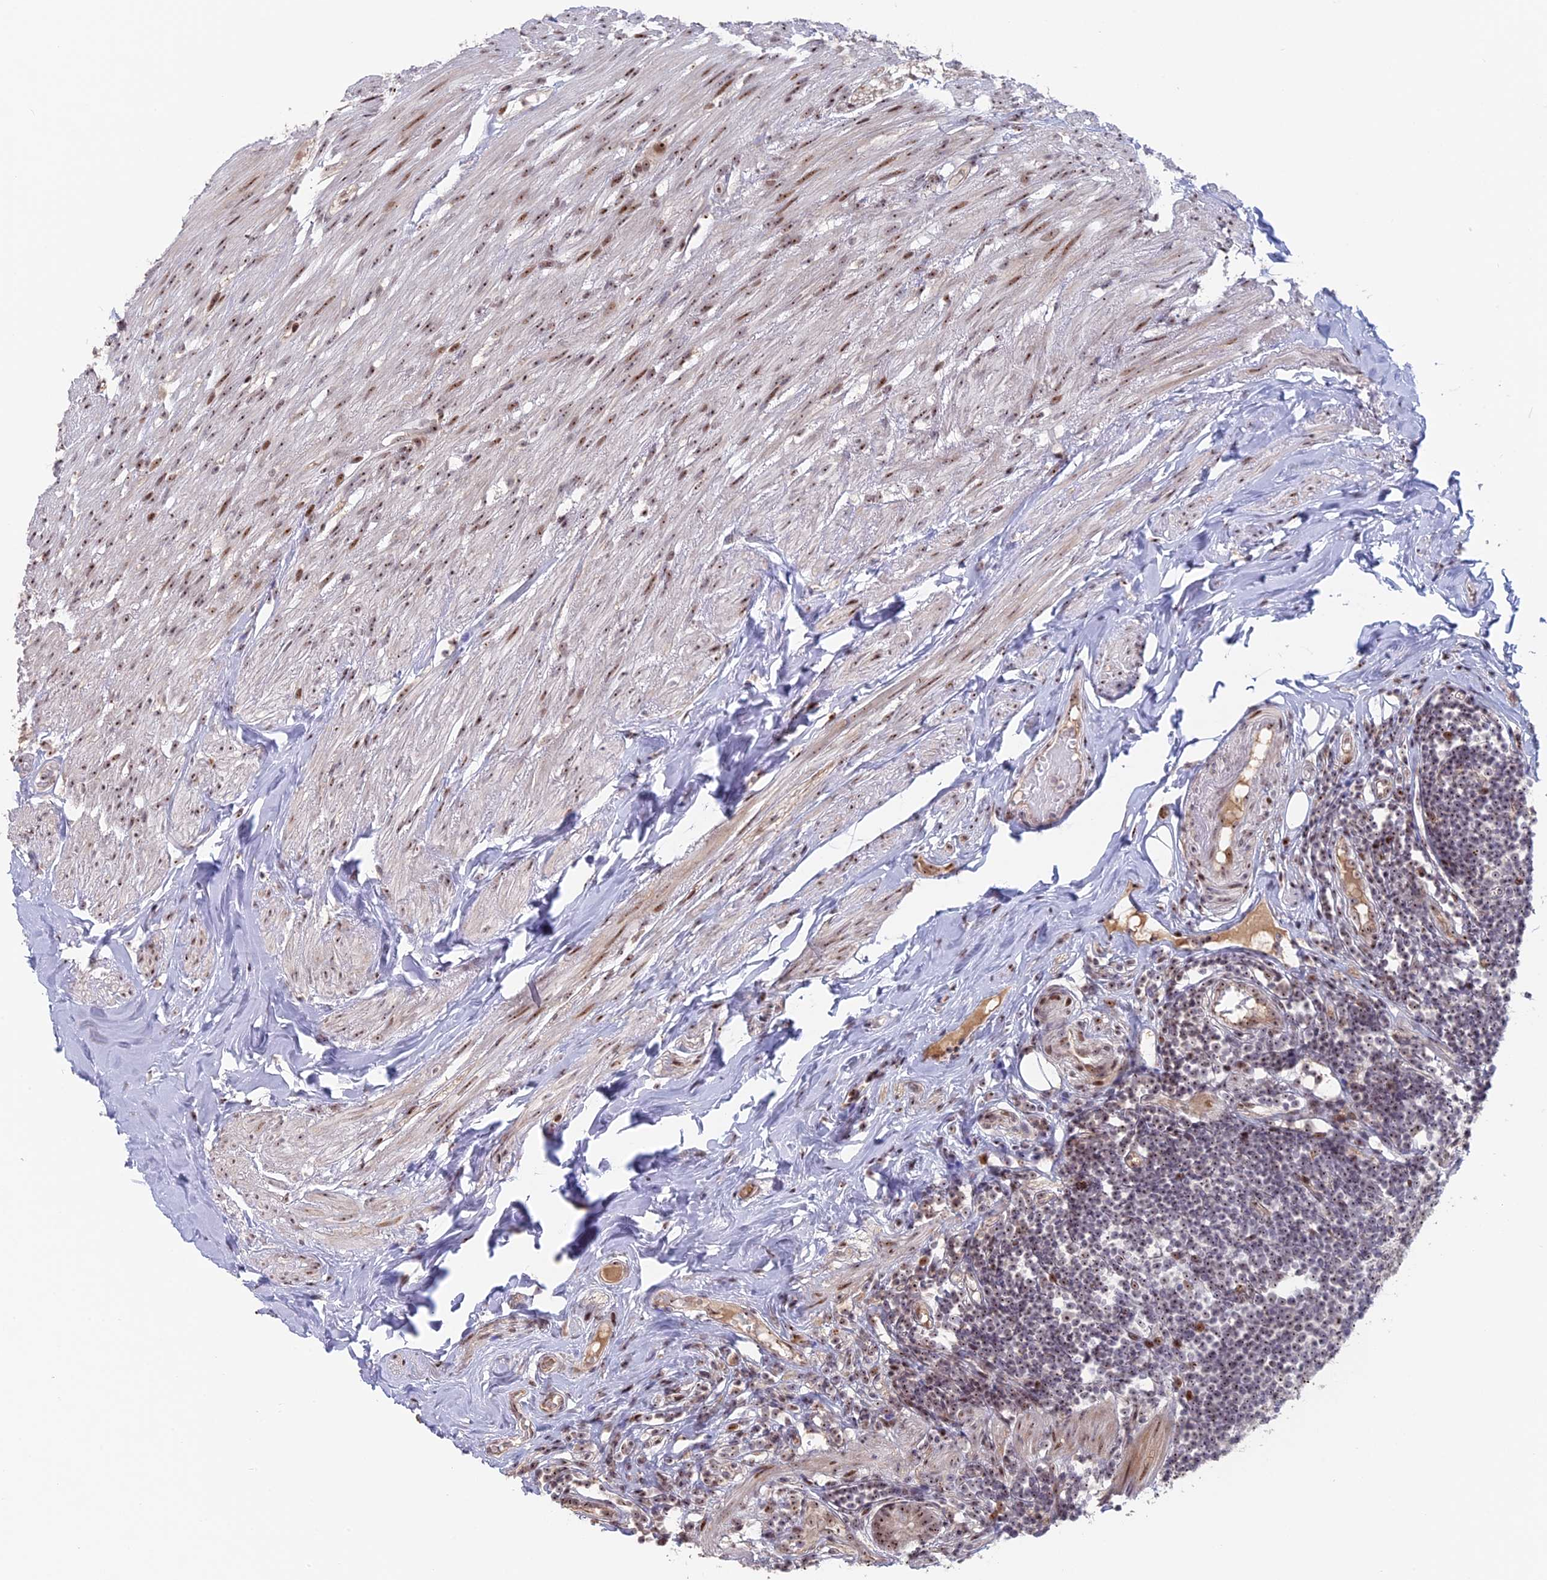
{"staining": {"intensity": "moderate", "quantity": ">75%", "location": "nuclear"}, "tissue": "appendix", "cell_type": "Glandular cells", "image_type": "normal", "snomed": [{"axis": "morphology", "description": "Normal tissue, NOS"}, {"axis": "topography", "description": "Appendix"}], "caption": "An image of appendix stained for a protein displays moderate nuclear brown staining in glandular cells.", "gene": "FAM131A", "patient": {"sex": "female", "age": 62}}